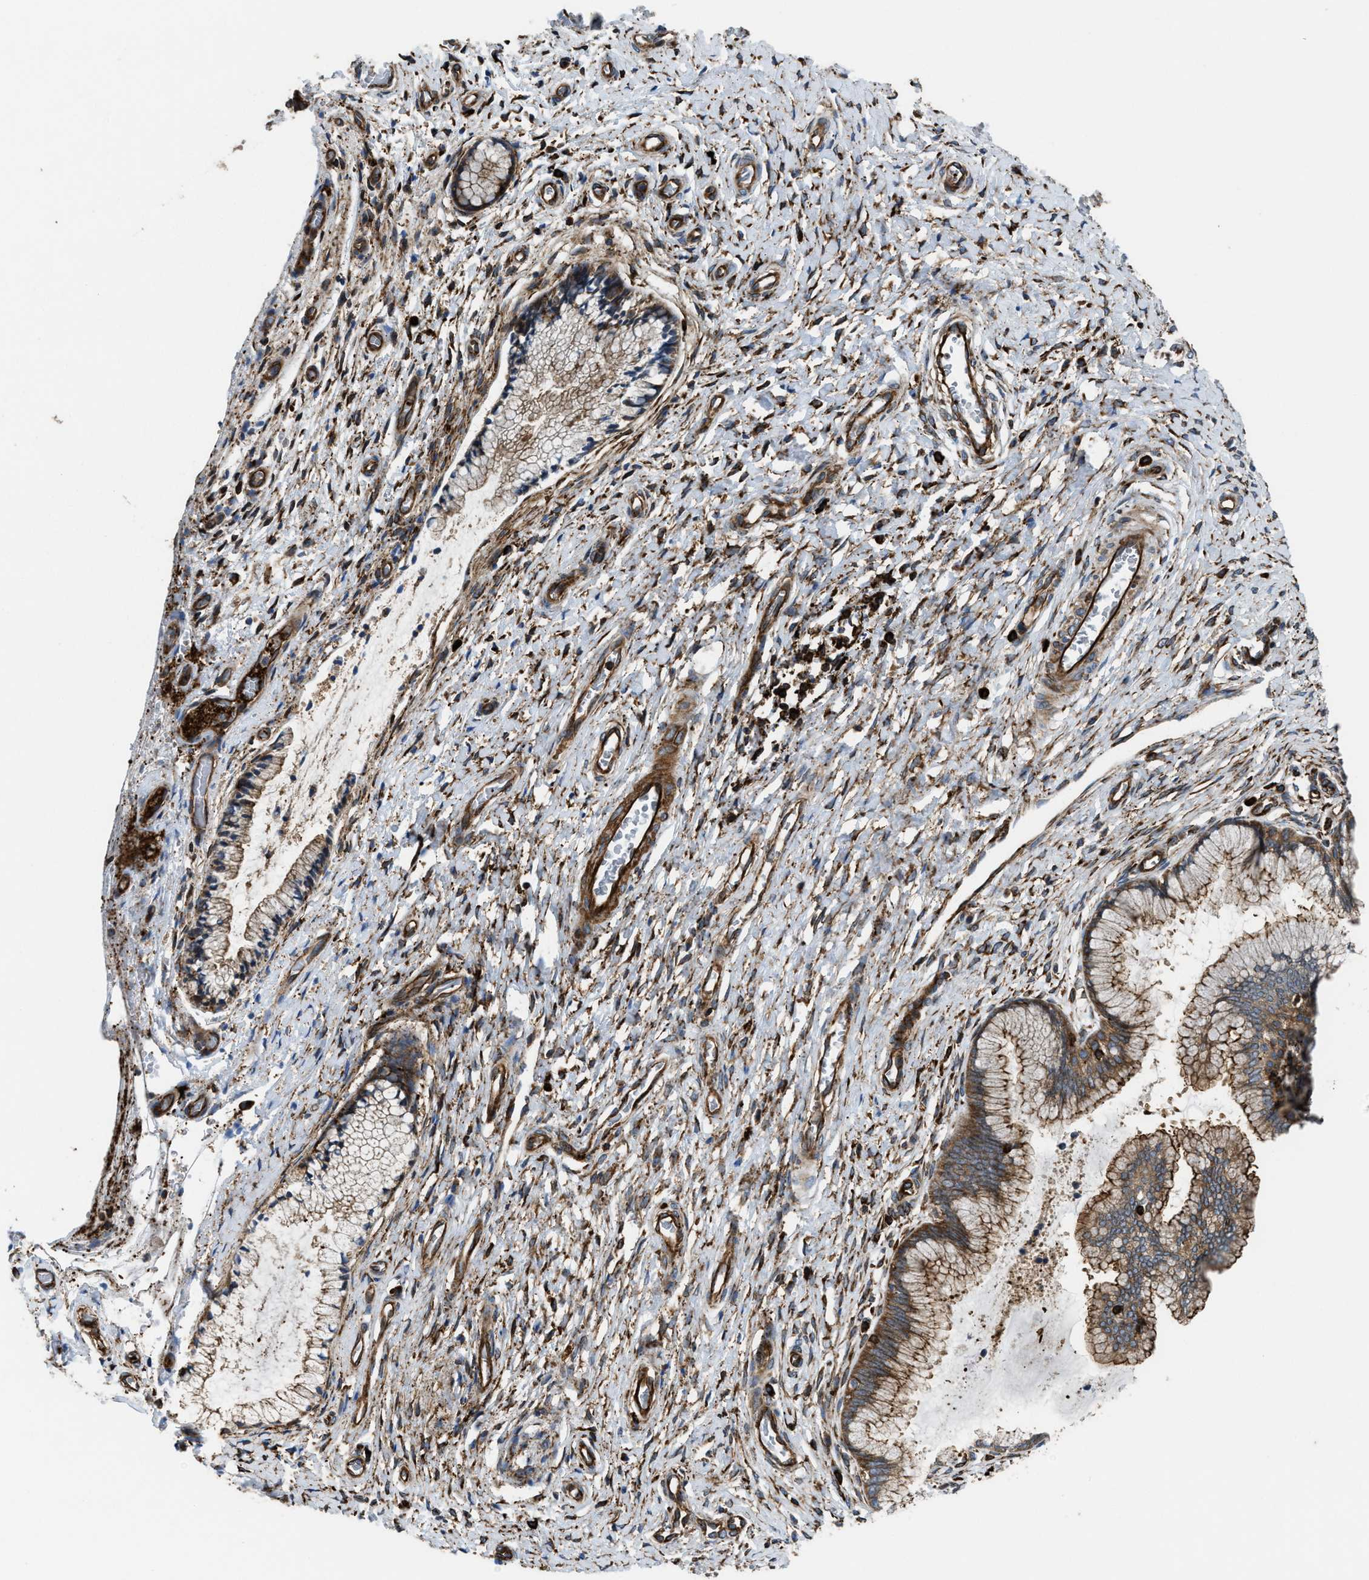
{"staining": {"intensity": "moderate", "quantity": ">75%", "location": "cytoplasmic/membranous"}, "tissue": "cervix", "cell_type": "Glandular cells", "image_type": "normal", "snomed": [{"axis": "morphology", "description": "Normal tissue, NOS"}, {"axis": "topography", "description": "Cervix"}], "caption": "Immunohistochemistry (IHC) of unremarkable human cervix displays medium levels of moderate cytoplasmic/membranous positivity in approximately >75% of glandular cells. The staining is performed using DAB brown chromogen to label protein expression. The nuclei are counter-stained blue using hematoxylin.", "gene": "EGLN1", "patient": {"sex": "female", "age": 55}}